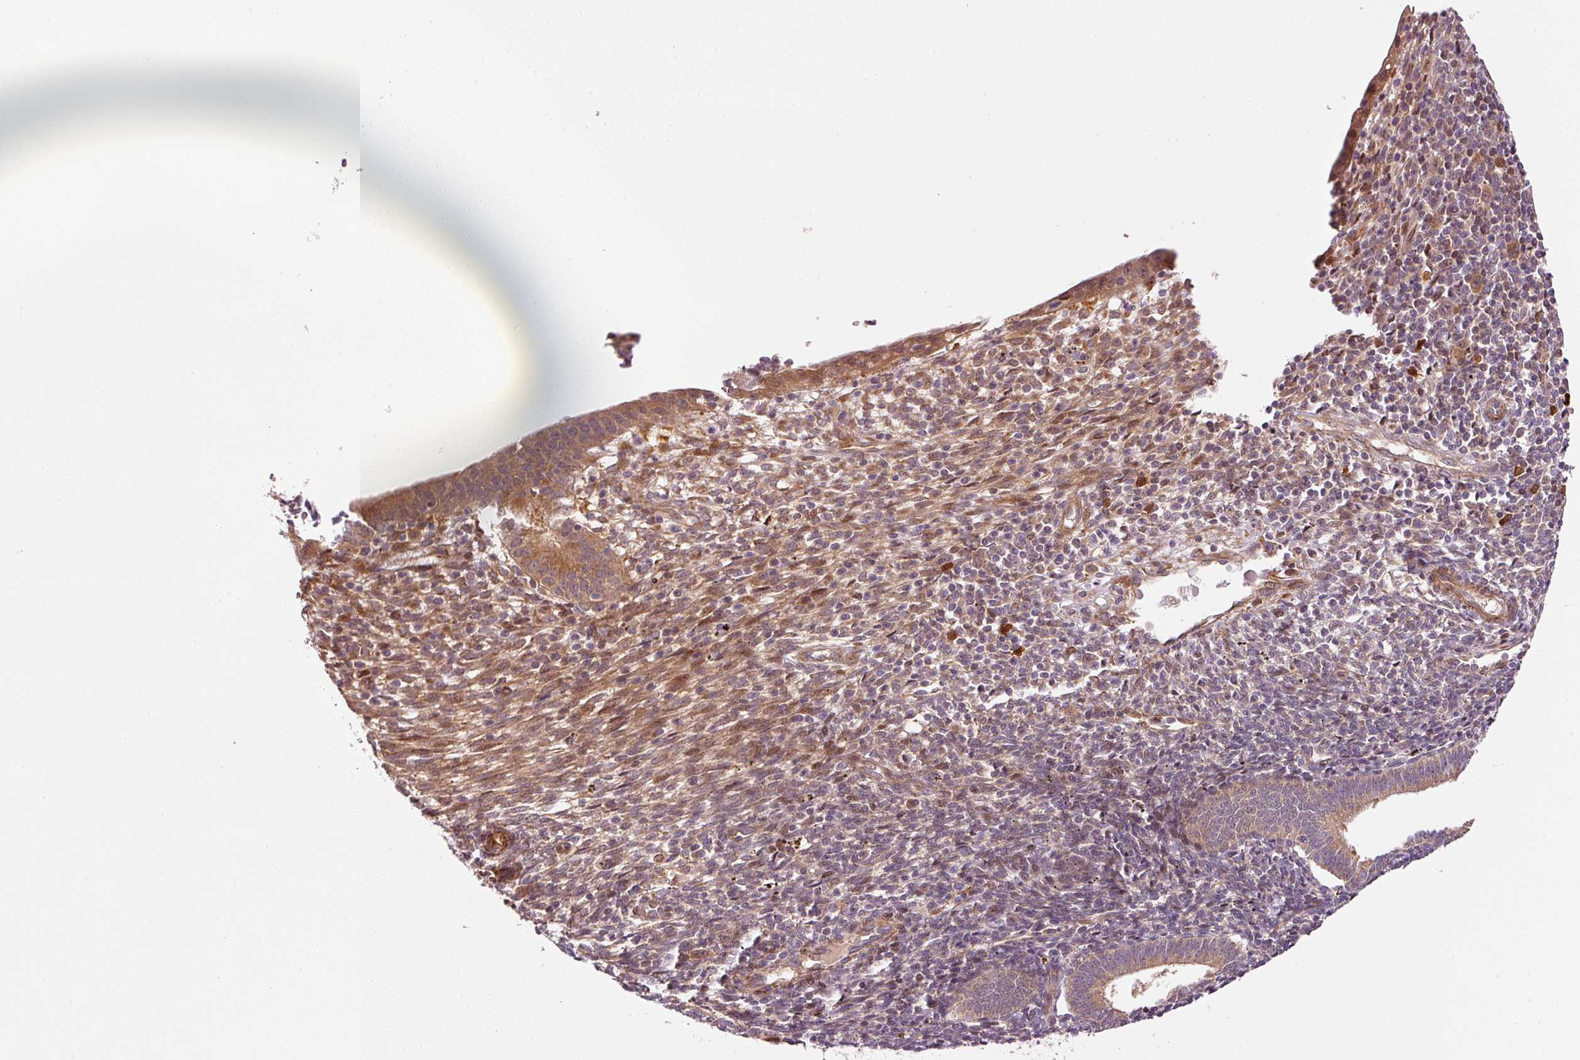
{"staining": {"intensity": "moderate", "quantity": "25%-75%", "location": "cytoplasmic/membranous"}, "tissue": "endometrium", "cell_type": "Cells in endometrial stroma", "image_type": "normal", "snomed": [{"axis": "morphology", "description": "Normal tissue, NOS"}, {"axis": "topography", "description": "Endometrium"}], "caption": "Immunohistochemistry (IHC) histopathology image of normal endometrium: human endometrium stained using IHC displays medium levels of moderate protein expression localized specifically in the cytoplasmic/membranous of cells in endometrial stroma, appearing as a cytoplasmic/membranous brown color.", "gene": "LIMK2", "patient": {"sex": "female", "age": 41}}